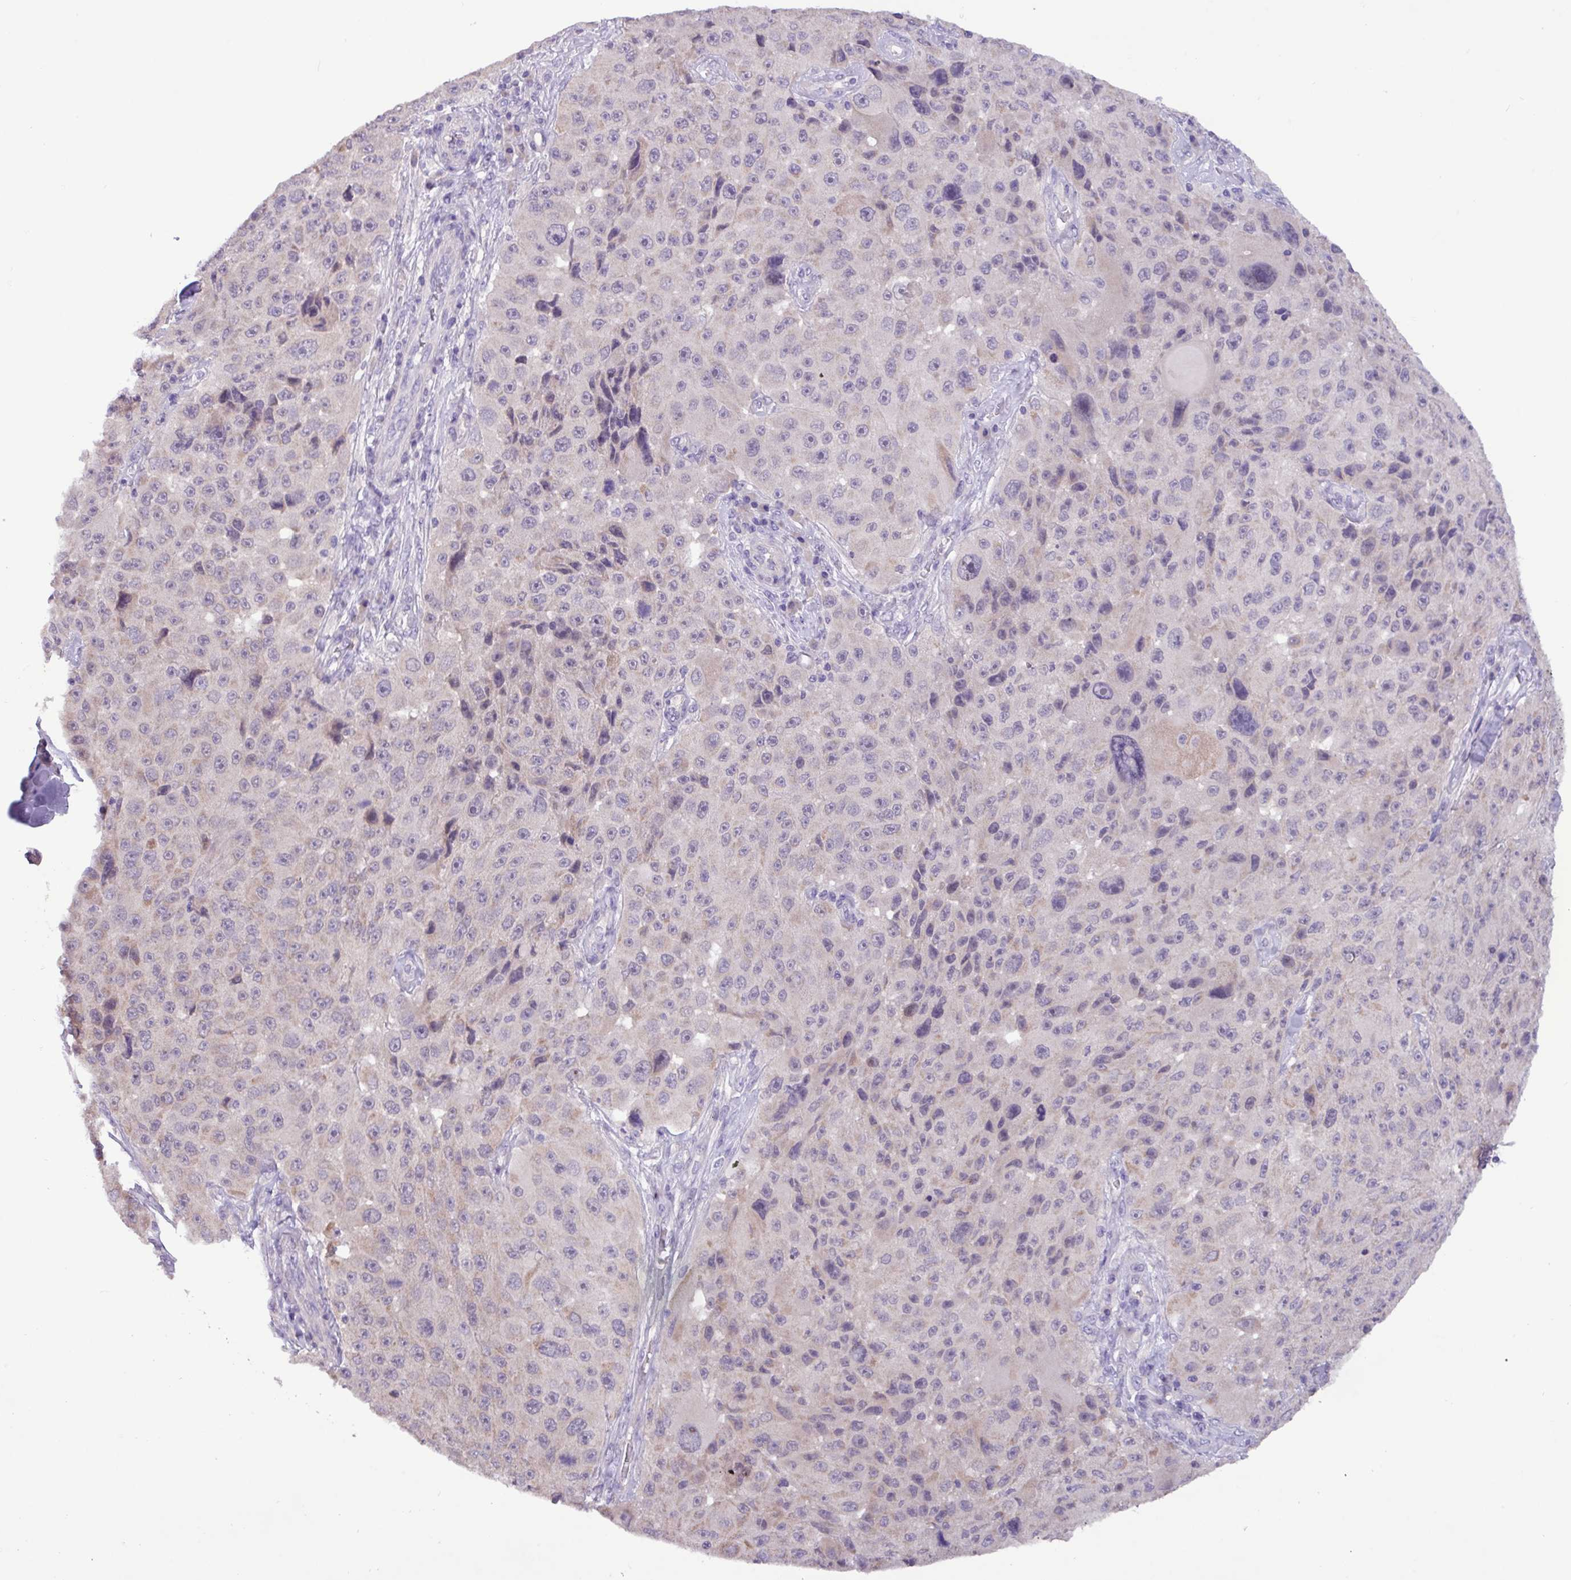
{"staining": {"intensity": "negative", "quantity": "none", "location": "none"}, "tissue": "melanoma", "cell_type": "Tumor cells", "image_type": "cancer", "snomed": [{"axis": "morphology", "description": "Malignant melanoma, Metastatic site"}, {"axis": "topography", "description": "Lymph node"}], "caption": "The immunohistochemistry image has no significant staining in tumor cells of malignant melanoma (metastatic site) tissue.", "gene": "PAX8", "patient": {"sex": "male", "age": 62}}